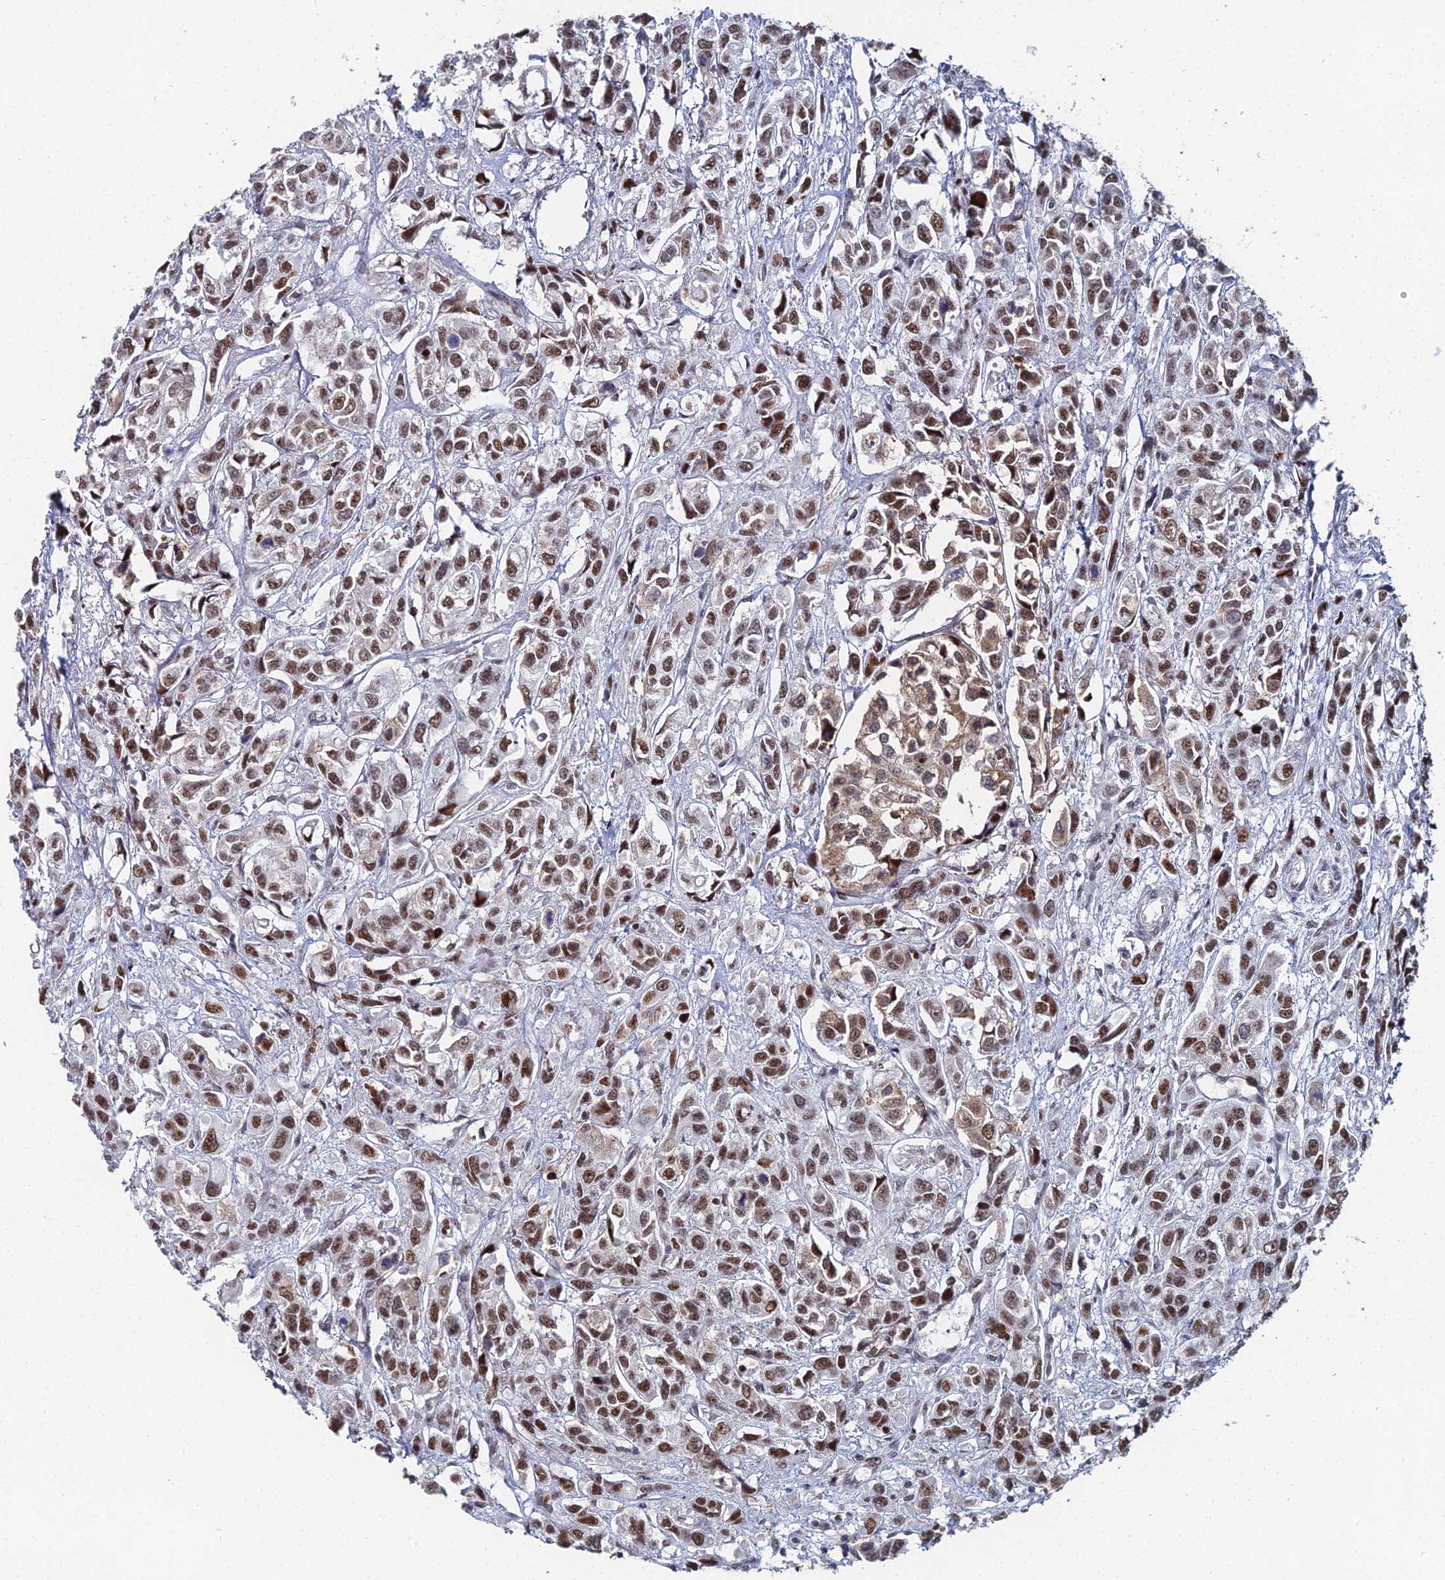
{"staining": {"intensity": "moderate", "quantity": ">75%", "location": "cytoplasmic/membranous,nuclear"}, "tissue": "urothelial cancer", "cell_type": "Tumor cells", "image_type": "cancer", "snomed": [{"axis": "morphology", "description": "Urothelial carcinoma, High grade"}, {"axis": "topography", "description": "Urinary bladder"}], "caption": "Urothelial carcinoma (high-grade) stained with a protein marker reveals moderate staining in tumor cells.", "gene": "GSC2", "patient": {"sex": "male", "age": 67}}